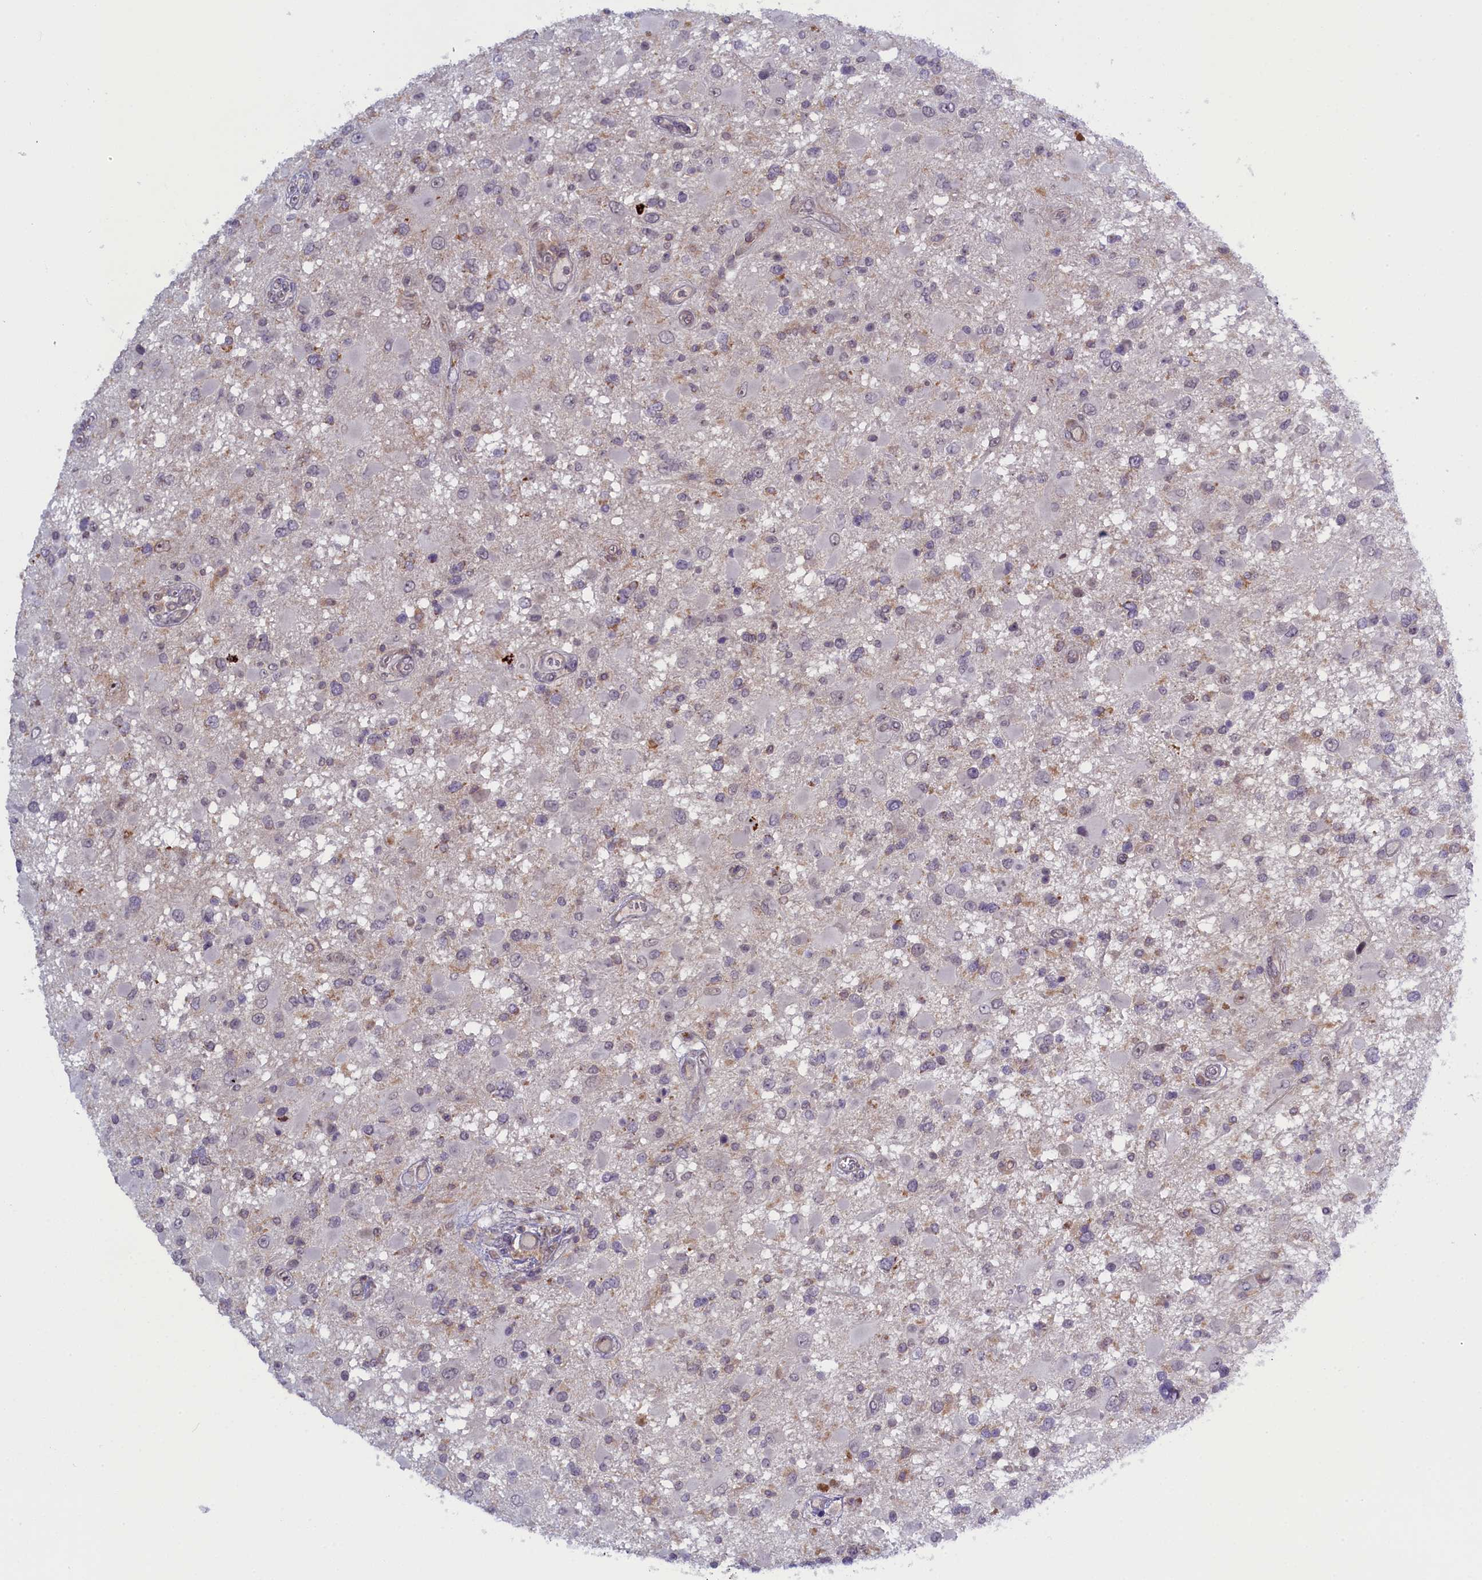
{"staining": {"intensity": "negative", "quantity": "none", "location": "none"}, "tissue": "glioma", "cell_type": "Tumor cells", "image_type": "cancer", "snomed": [{"axis": "morphology", "description": "Glioma, malignant, High grade"}, {"axis": "topography", "description": "Brain"}], "caption": "The micrograph reveals no significant expression in tumor cells of glioma. Nuclei are stained in blue.", "gene": "CCL23", "patient": {"sex": "male", "age": 53}}